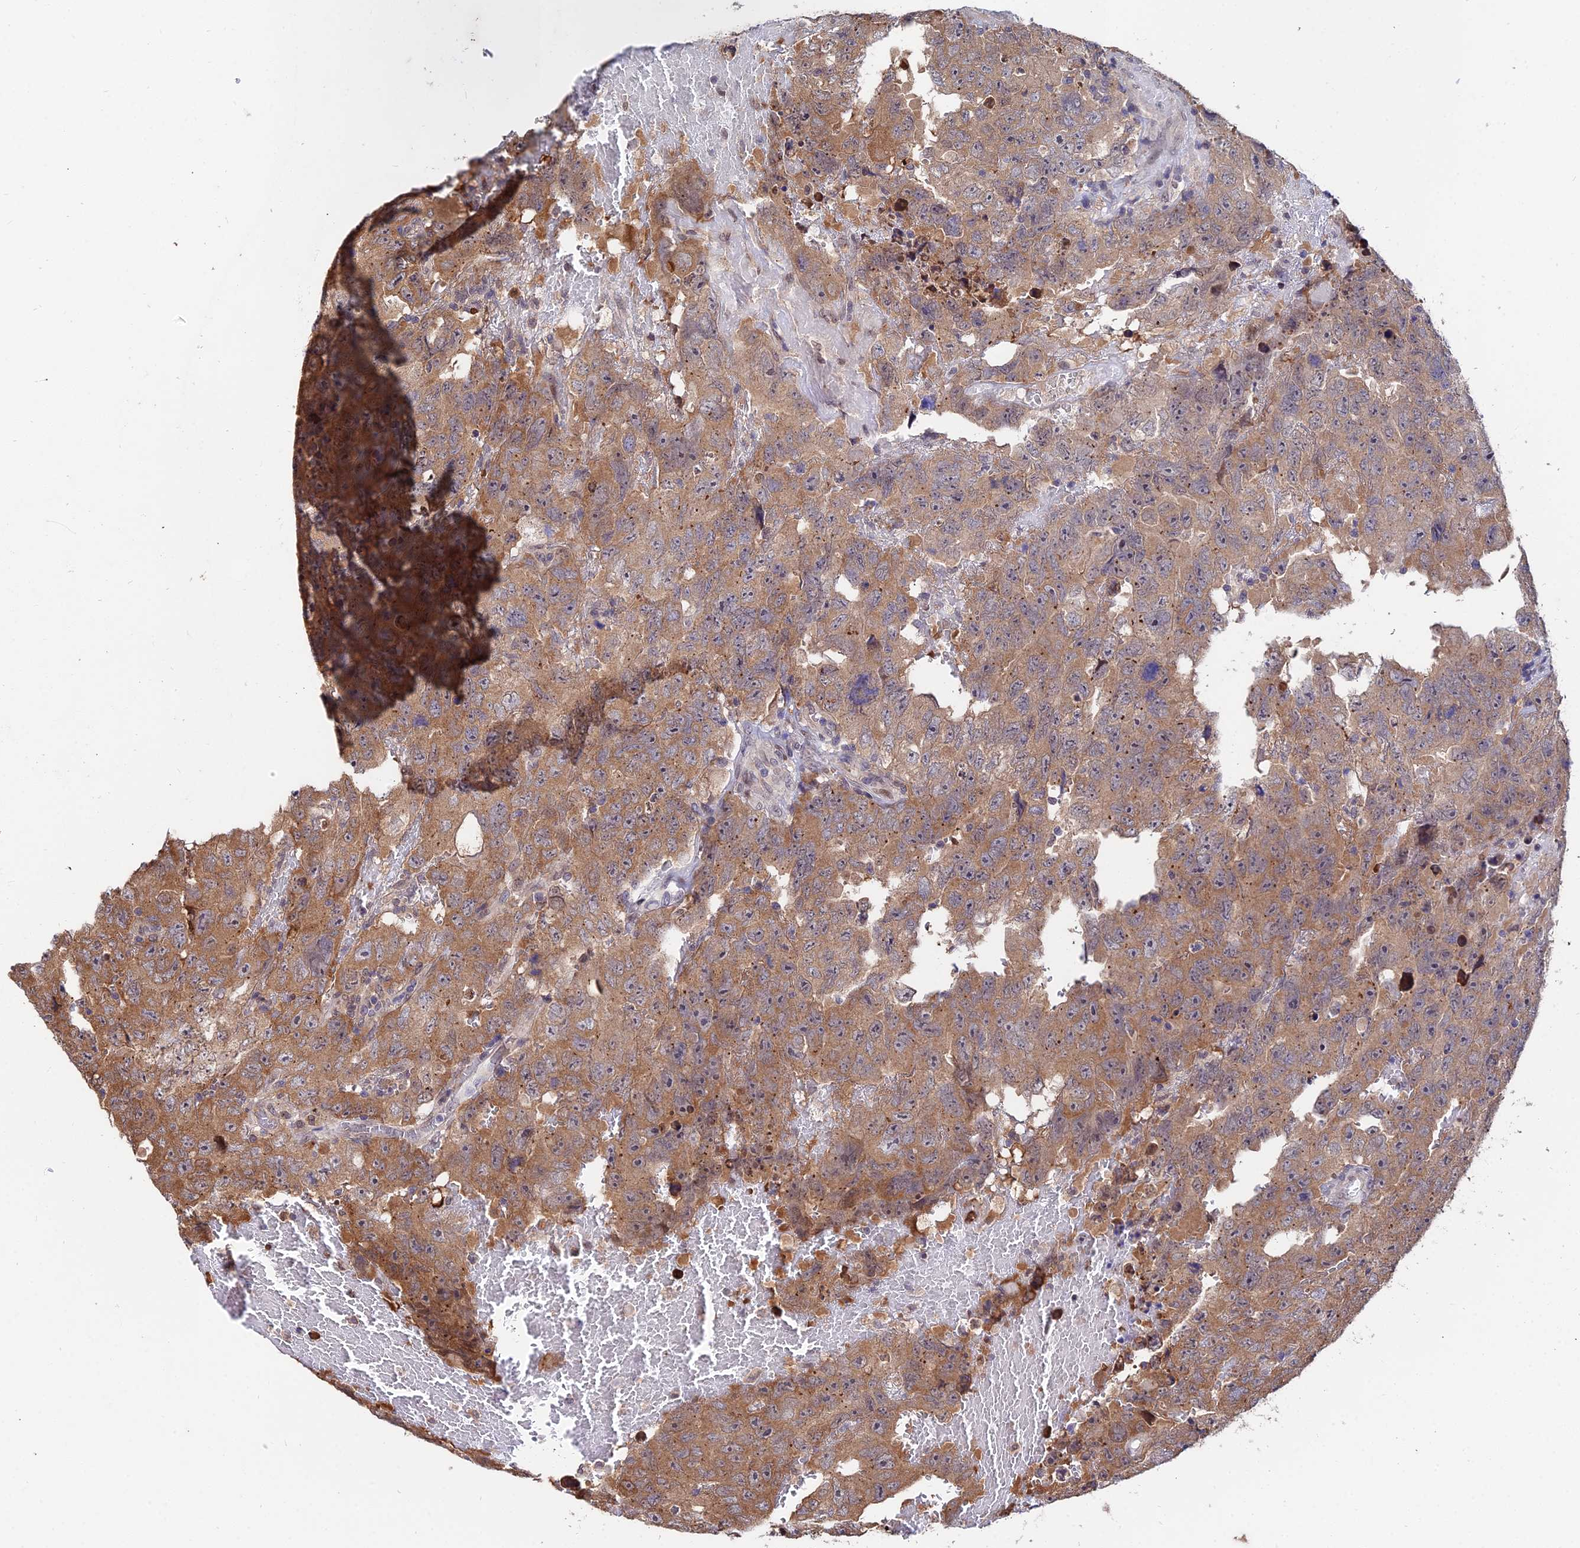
{"staining": {"intensity": "moderate", "quantity": ">75%", "location": "cytoplasmic/membranous"}, "tissue": "testis cancer", "cell_type": "Tumor cells", "image_type": "cancer", "snomed": [{"axis": "morphology", "description": "Carcinoma, Embryonal, NOS"}, {"axis": "topography", "description": "Testis"}], "caption": "About >75% of tumor cells in human embryonal carcinoma (testis) demonstrate moderate cytoplasmic/membranous protein expression as visualized by brown immunohistochemical staining.", "gene": "INPP4A", "patient": {"sex": "male", "age": 45}}